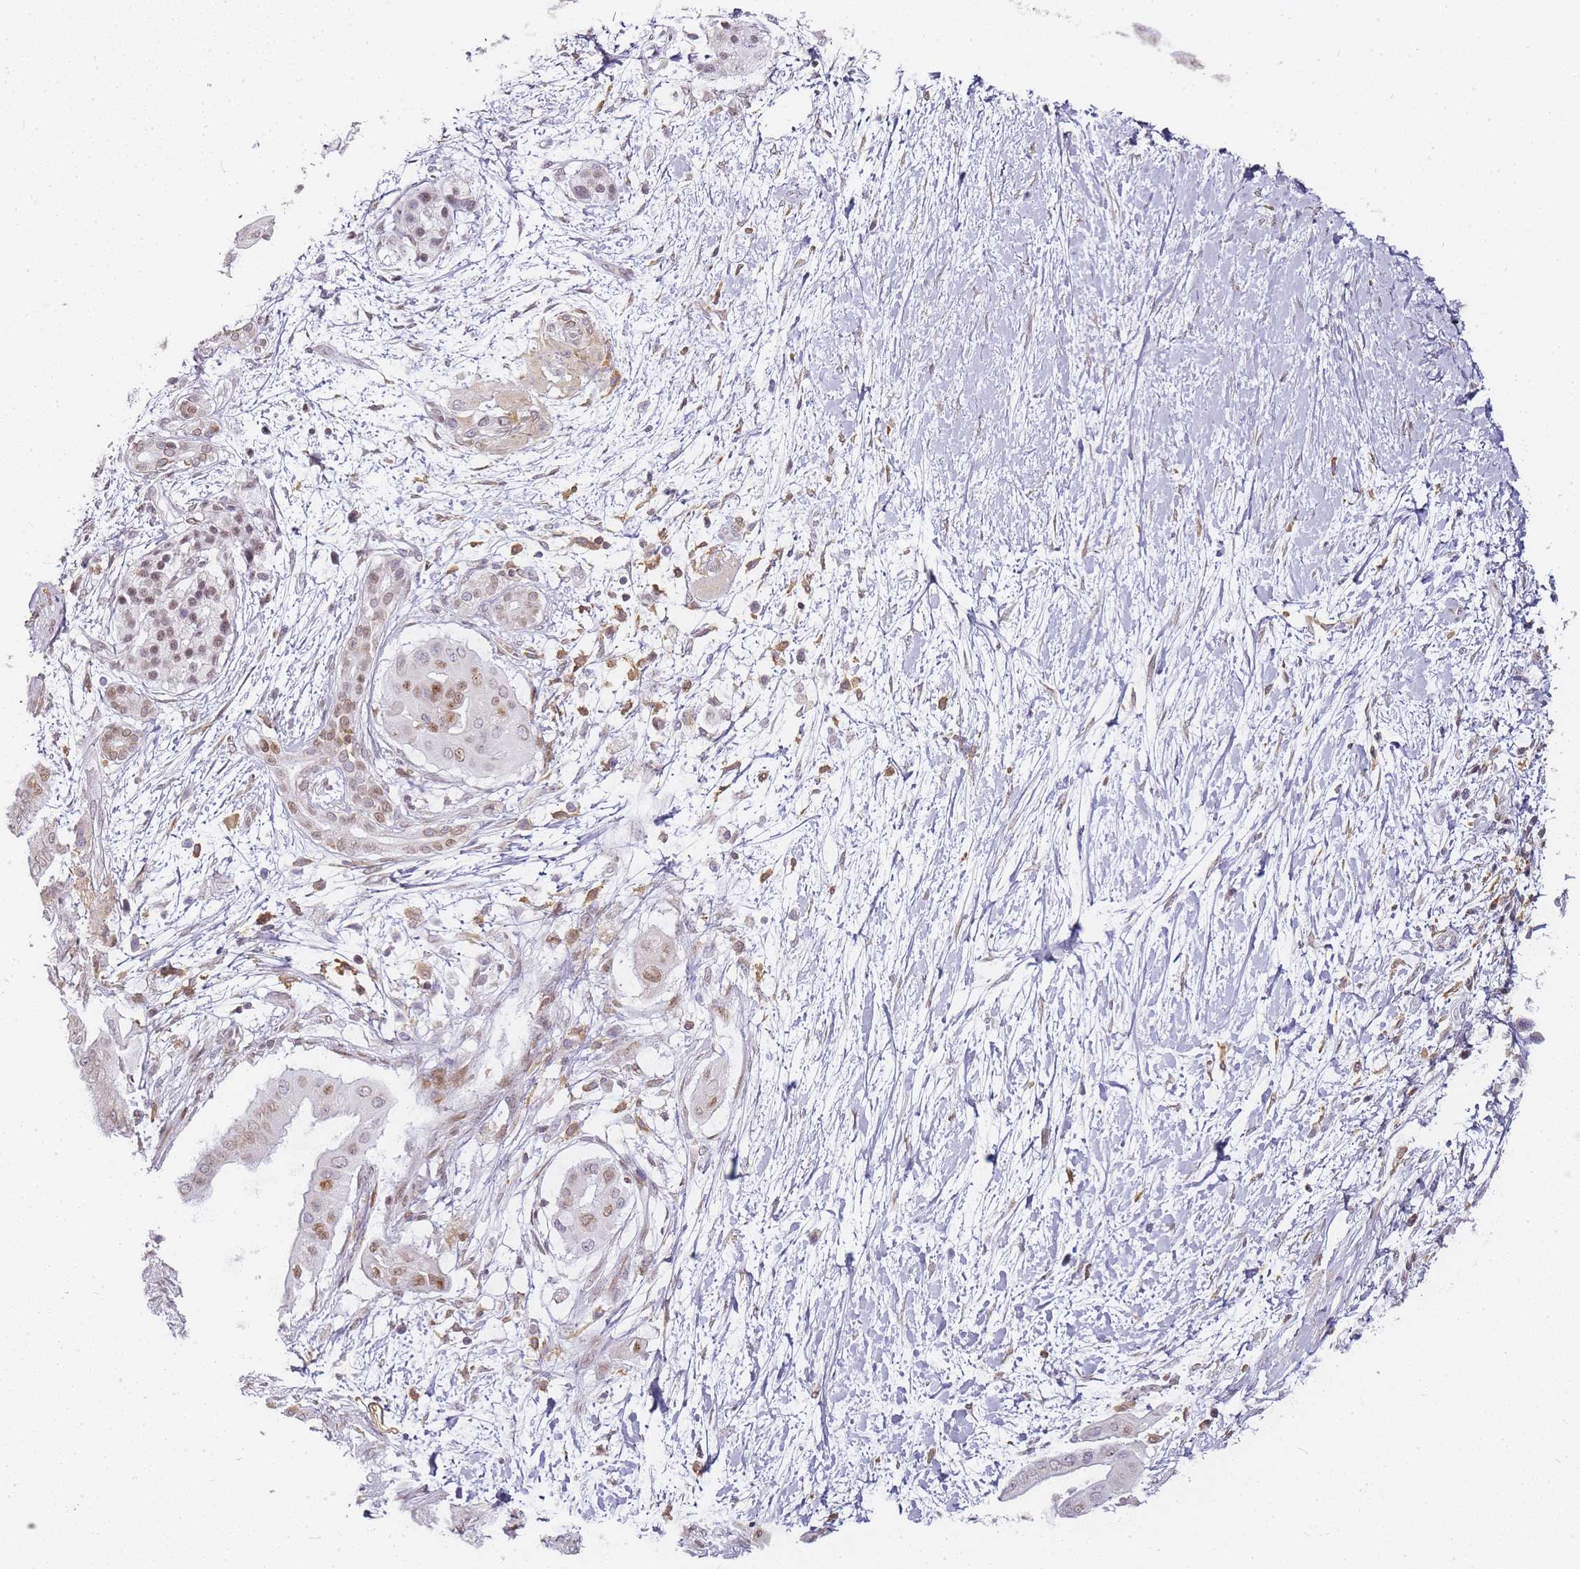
{"staining": {"intensity": "weak", "quantity": "<25%", "location": "nuclear"}, "tissue": "pancreatic cancer", "cell_type": "Tumor cells", "image_type": "cancer", "snomed": [{"axis": "morphology", "description": "Adenocarcinoma, NOS"}, {"axis": "topography", "description": "Pancreas"}], "caption": "An IHC histopathology image of pancreatic cancer (adenocarcinoma) is shown. There is no staining in tumor cells of pancreatic cancer (adenocarcinoma). (DAB IHC with hematoxylin counter stain).", "gene": "JAKMIP1", "patient": {"sex": "male", "age": 68}}